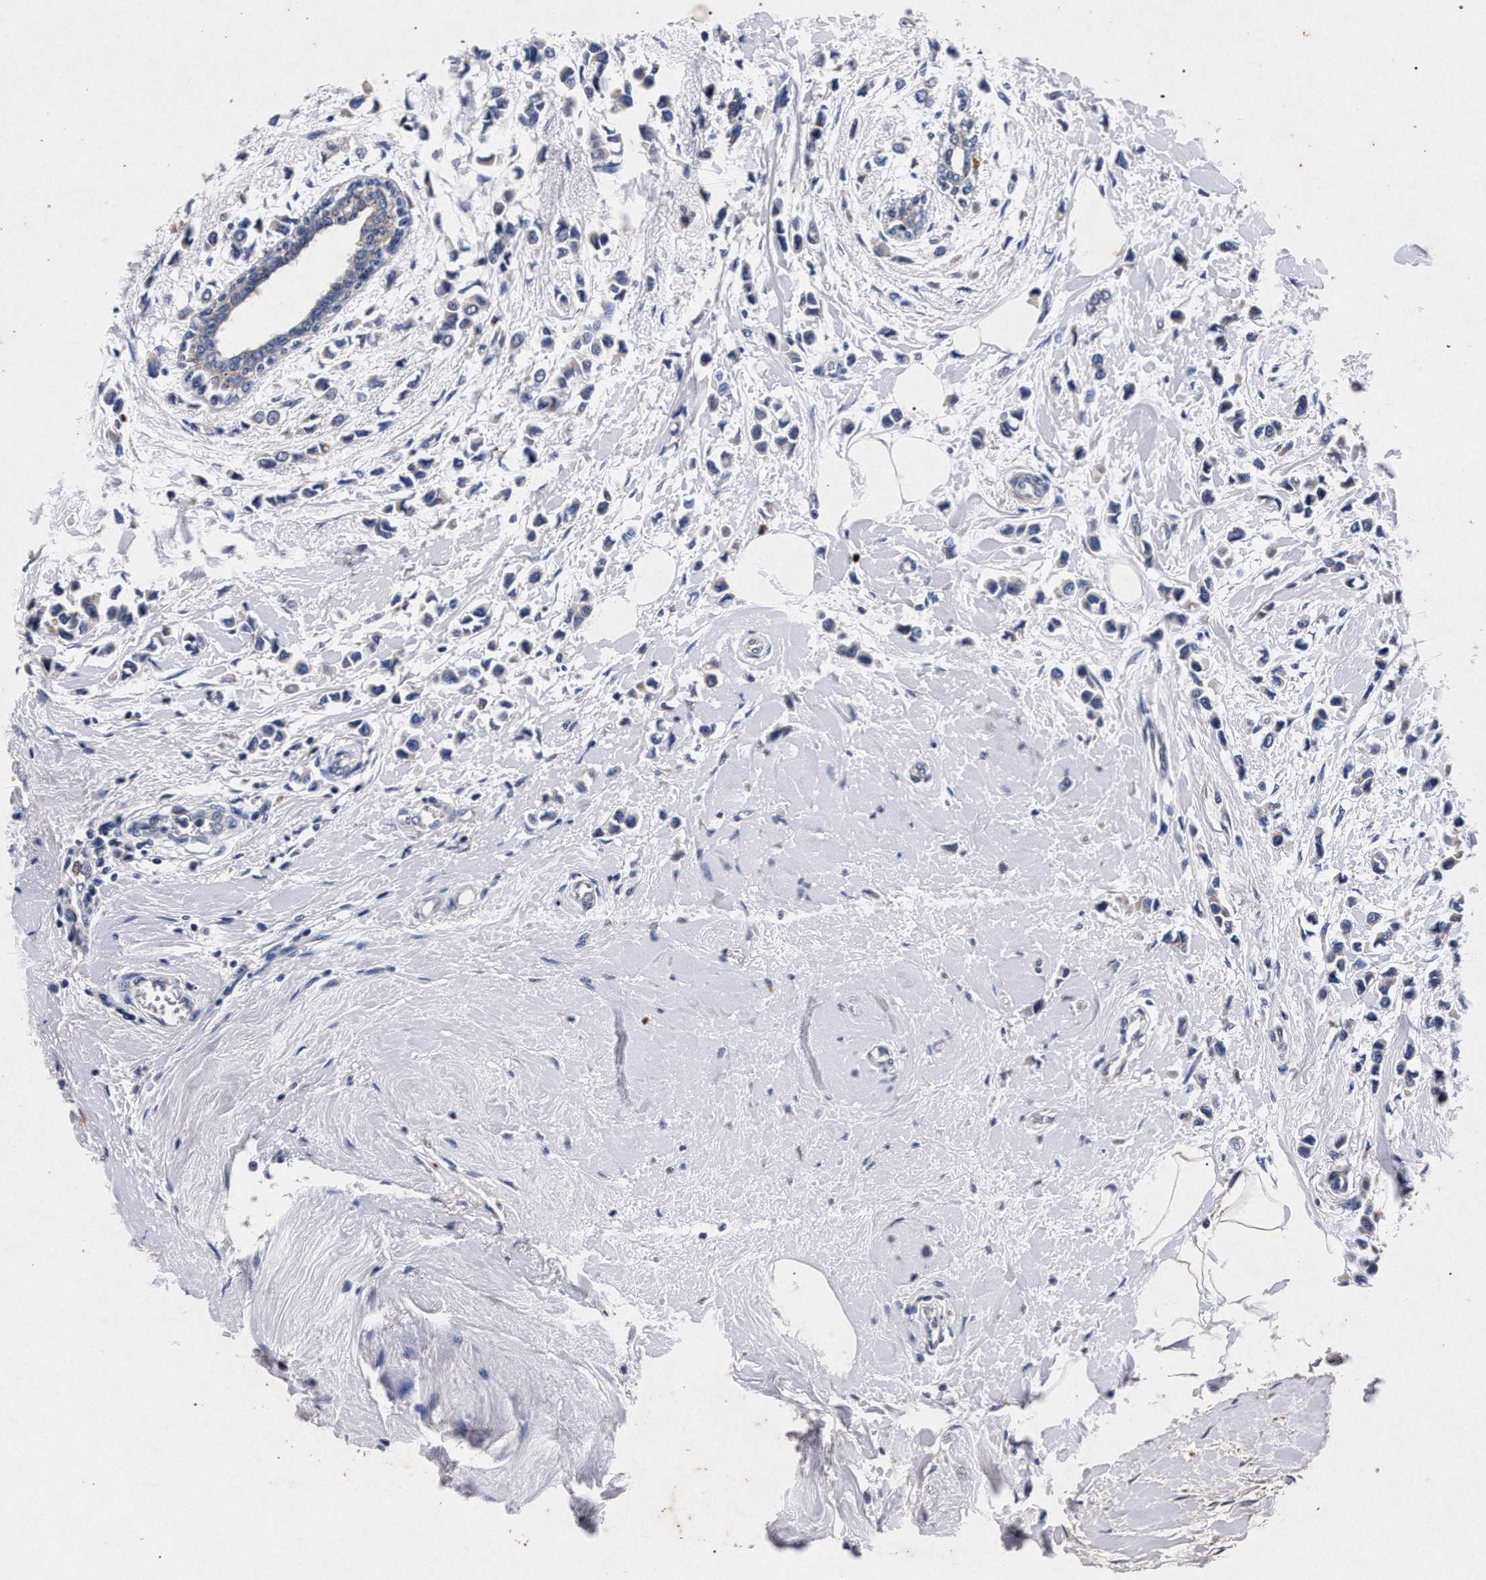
{"staining": {"intensity": "negative", "quantity": "none", "location": "none"}, "tissue": "breast cancer", "cell_type": "Tumor cells", "image_type": "cancer", "snomed": [{"axis": "morphology", "description": "Lobular carcinoma"}, {"axis": "topography", "description": "Breast"}], "caption": "IHC photomicrograph of human breast cancer (lobular carcinoma) stained for a protein (brown), which exhibits no staining in tumor cells.", "gene": "ATP1A2", "patient": {"sex": "female", "age": 51}}